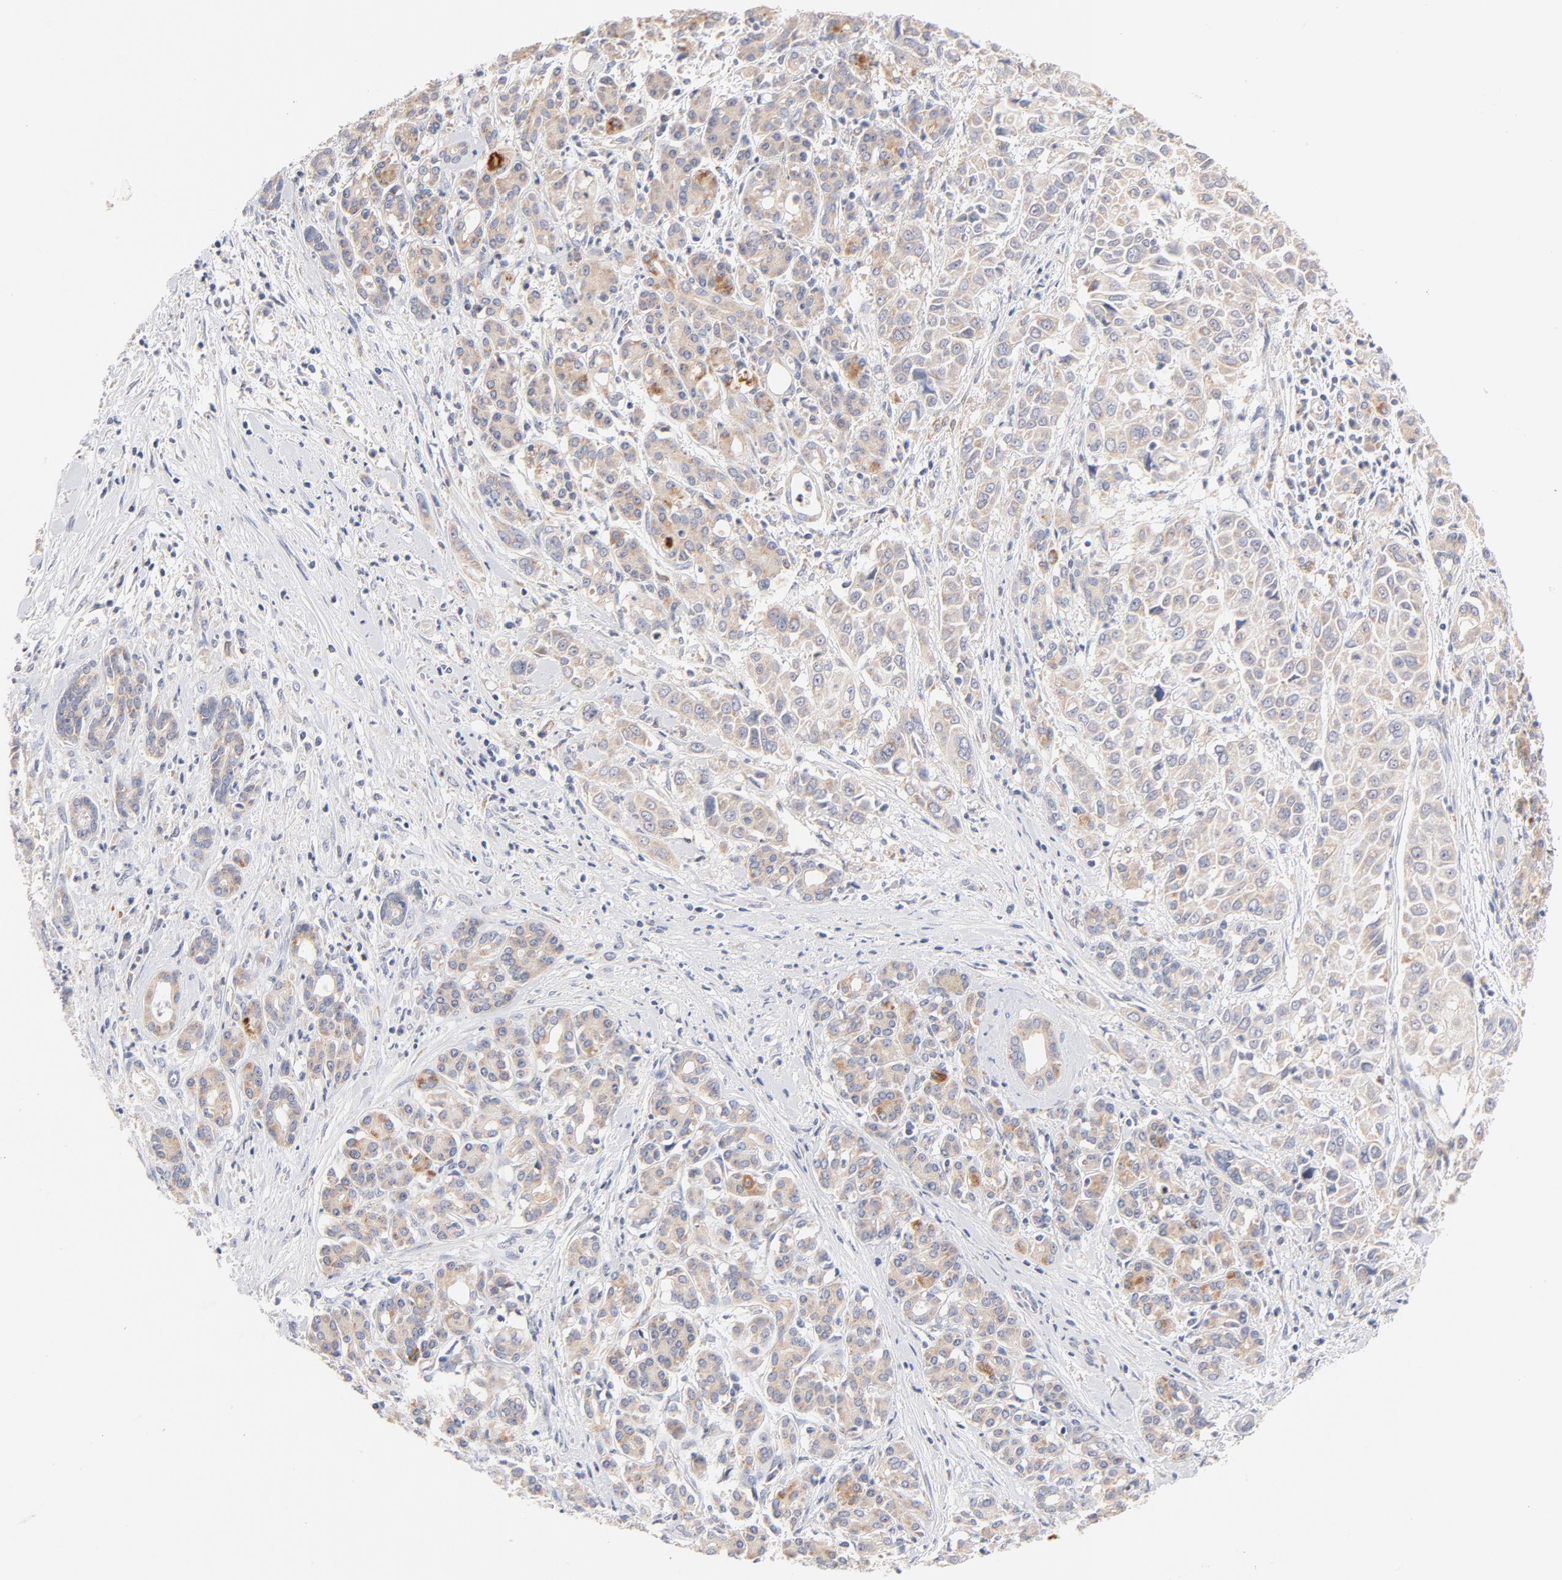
{"staining": {"intensity": "weak", "quantity": "25%-75%", "location": "cytoplasmic/membranous"}, "tissue": "pancreatic cancer", "cell_type": "Tumor cells", "image_type": "cancer", "snomed": [{"axis": "morphology", "description": "Adenocarcinoma, NOS"}, {"axis": "topography", "description": "Pancreas"}], "caption": "Immunohistochemical staining of pancreatic cancer (adenocarcinoma) demonstrates weak cytoplasmic/membranous protein positivity in about 25%-75% of tumor cells.", "gene": "MTERF2", "patient": {"sex": "female", "age": 52}}